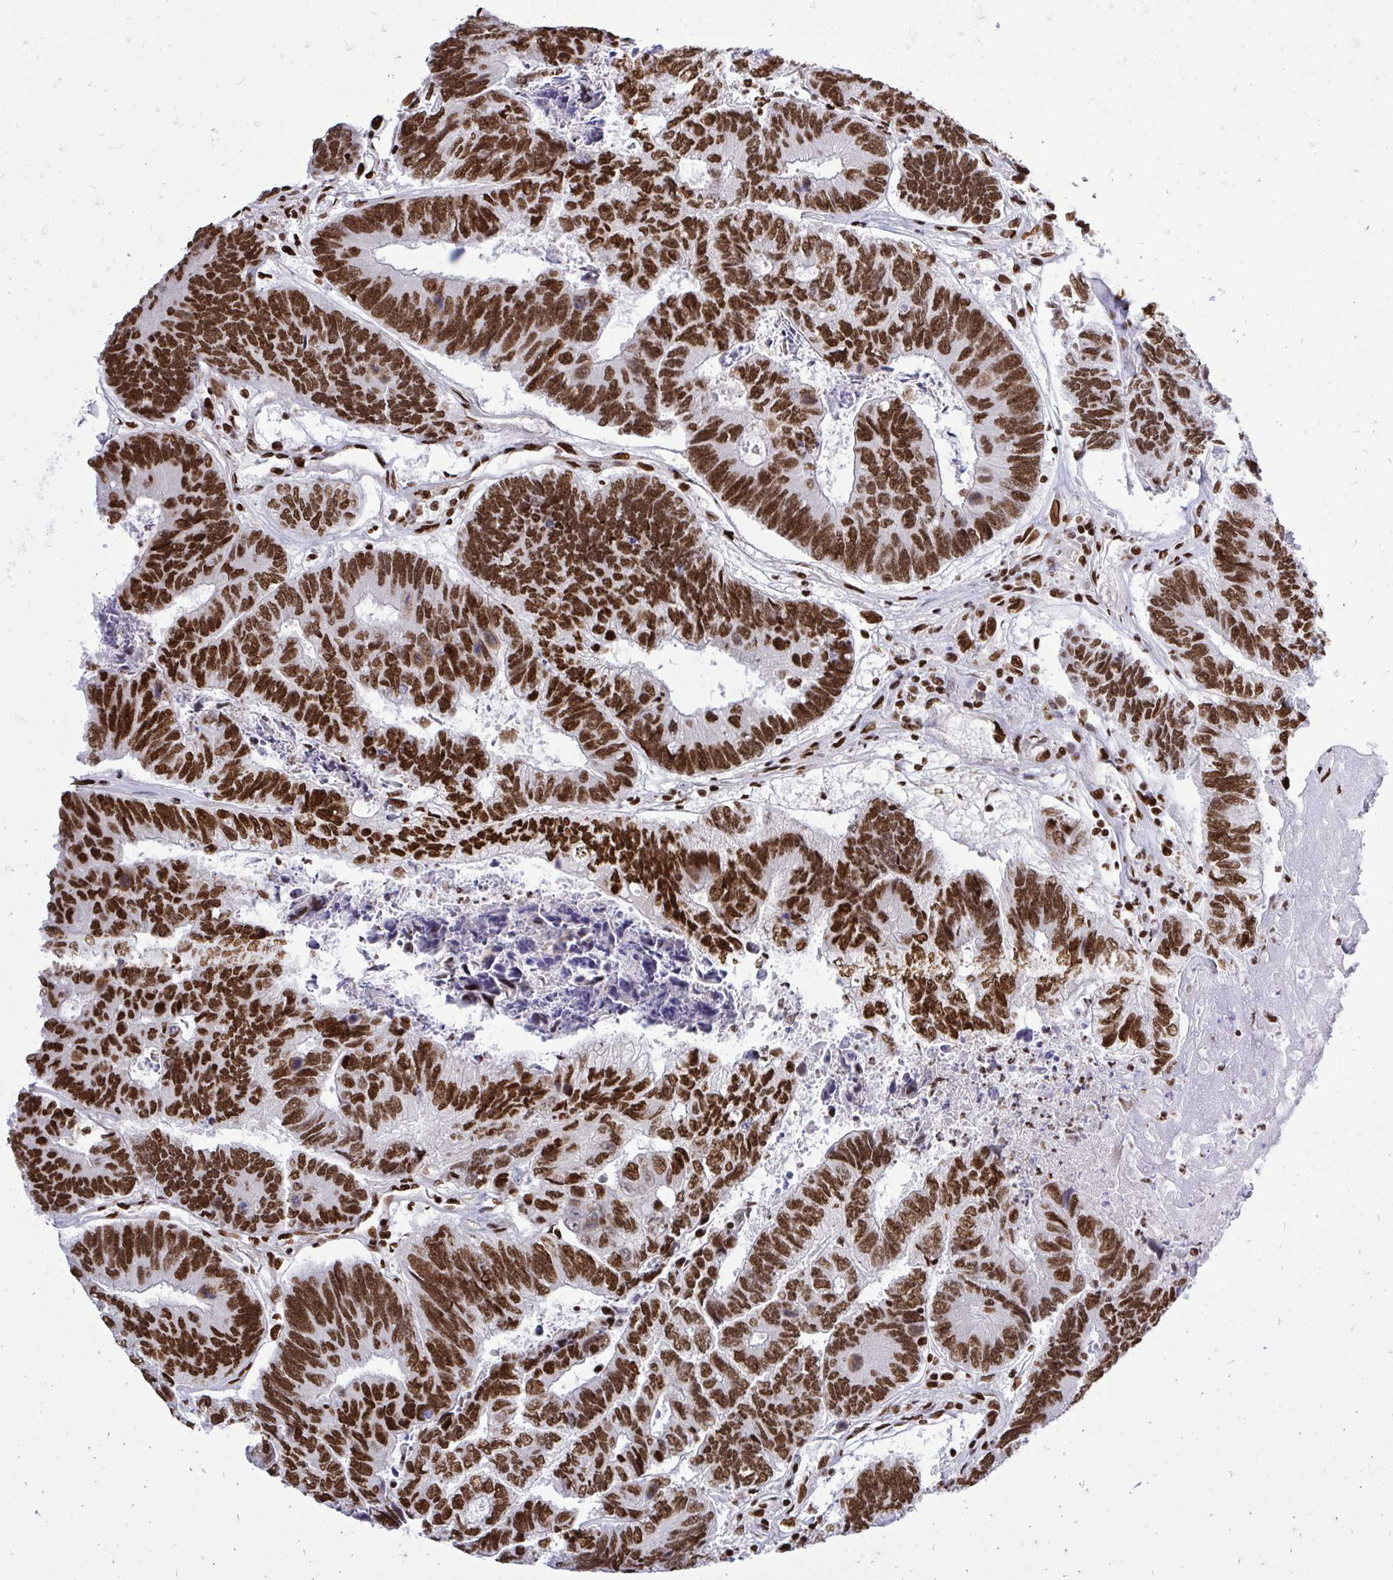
{"staining": {"intensity": "strong", "quantity": ">75%", "location": "nuclear"}, "tissue": "colorectal cancer", "cell_type": "Tumor cells", "image_type": "cancer", "snomed": [{"axis": "morphology", "description": "Adenocarcinoma, NOS"}, {"axis": "topography", "description": "Colon"}], "caption": "Immunohistochemistry (IHC) of human colorectal cancer displays high levels of strong nuclear staining in about >75% of tumor cells. The protein is stained brown, and the nuclei are stained in blue (DAB IHC with brightfield microscopy, high magnification).", "gene": "TBL1Y", "patient": {"sex": "female", "age": 67}}